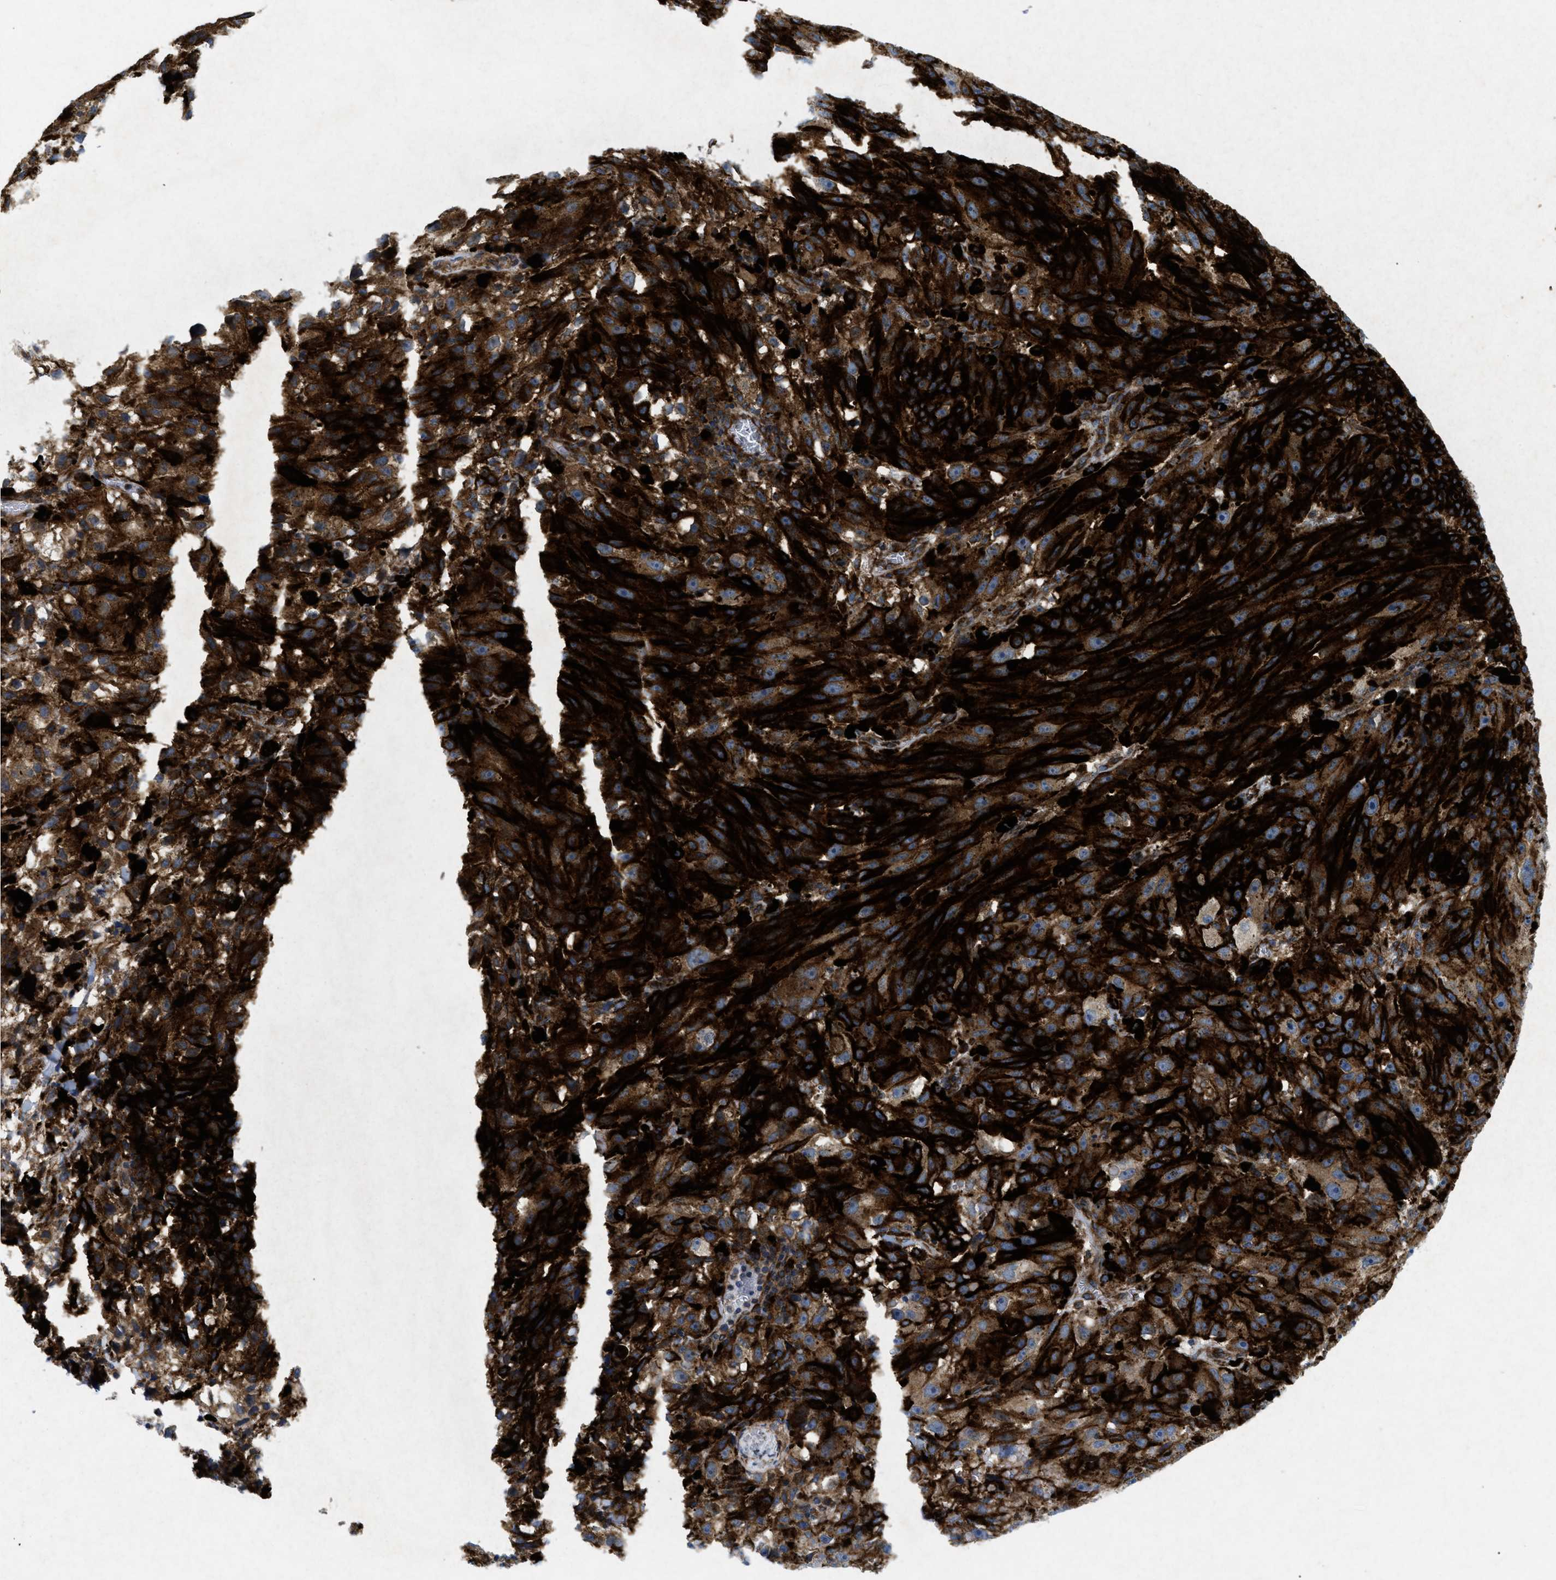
{"staining": {"intensity": "moderate", "quantity": ">75%", "location": "cytoplasmic/membranous"}, "tissue": "melanoma", "cell_type": "Tumor cells", "image_type": "cancer", "snomed": [{"axis": "morphology", "description": "Malignant melanoma, NOS"}, {"axis": "topography", "description": "Skin"}], "caption": "This is a histology image of IHC staining of melanoma, which shows moderate positivity in the cytoplasmic/membranous of tumor cells.", "gene": "DCTN4", "patient": {"sex": "female", "age": 104}}